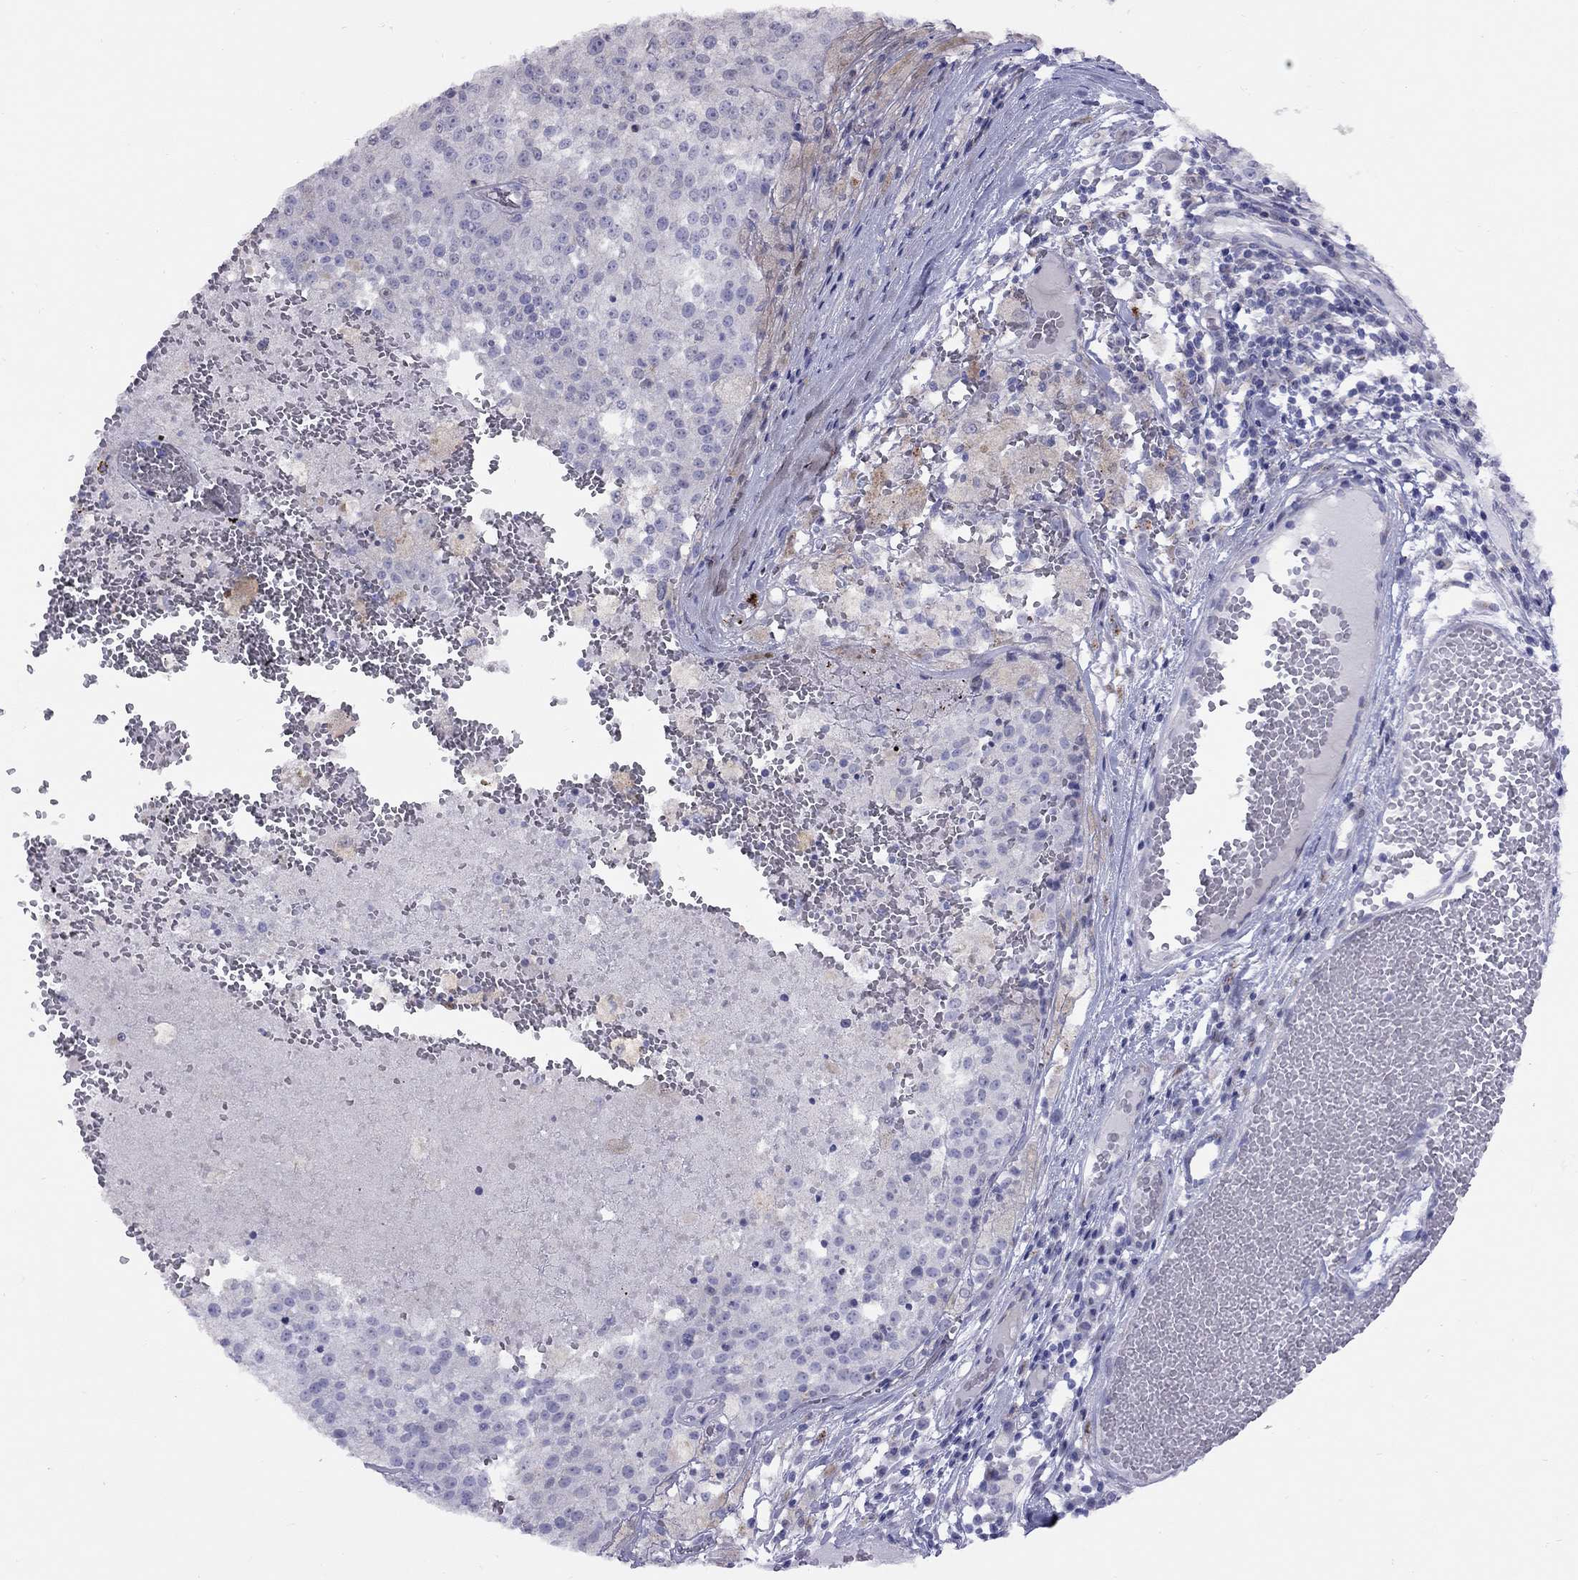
{"staining": {"intensity": "negative", "quantity": "none", "location": "none"}, "tissue": "melanoma", "cell_type": "Tumor cells", "image_type": "cancer", "snomed": [{"axis": "morphology", "description": "Malignant melanoma, Metastatic site"}, {"axis": "topography", "description": "Lymph node"}], "caption": "The immunohistochemistry photomicrograph has no significant staining in tumor cells of melanoma tissue.", "gene": "MAGEB4", "patient": {"sex": "female", "age": 64}}